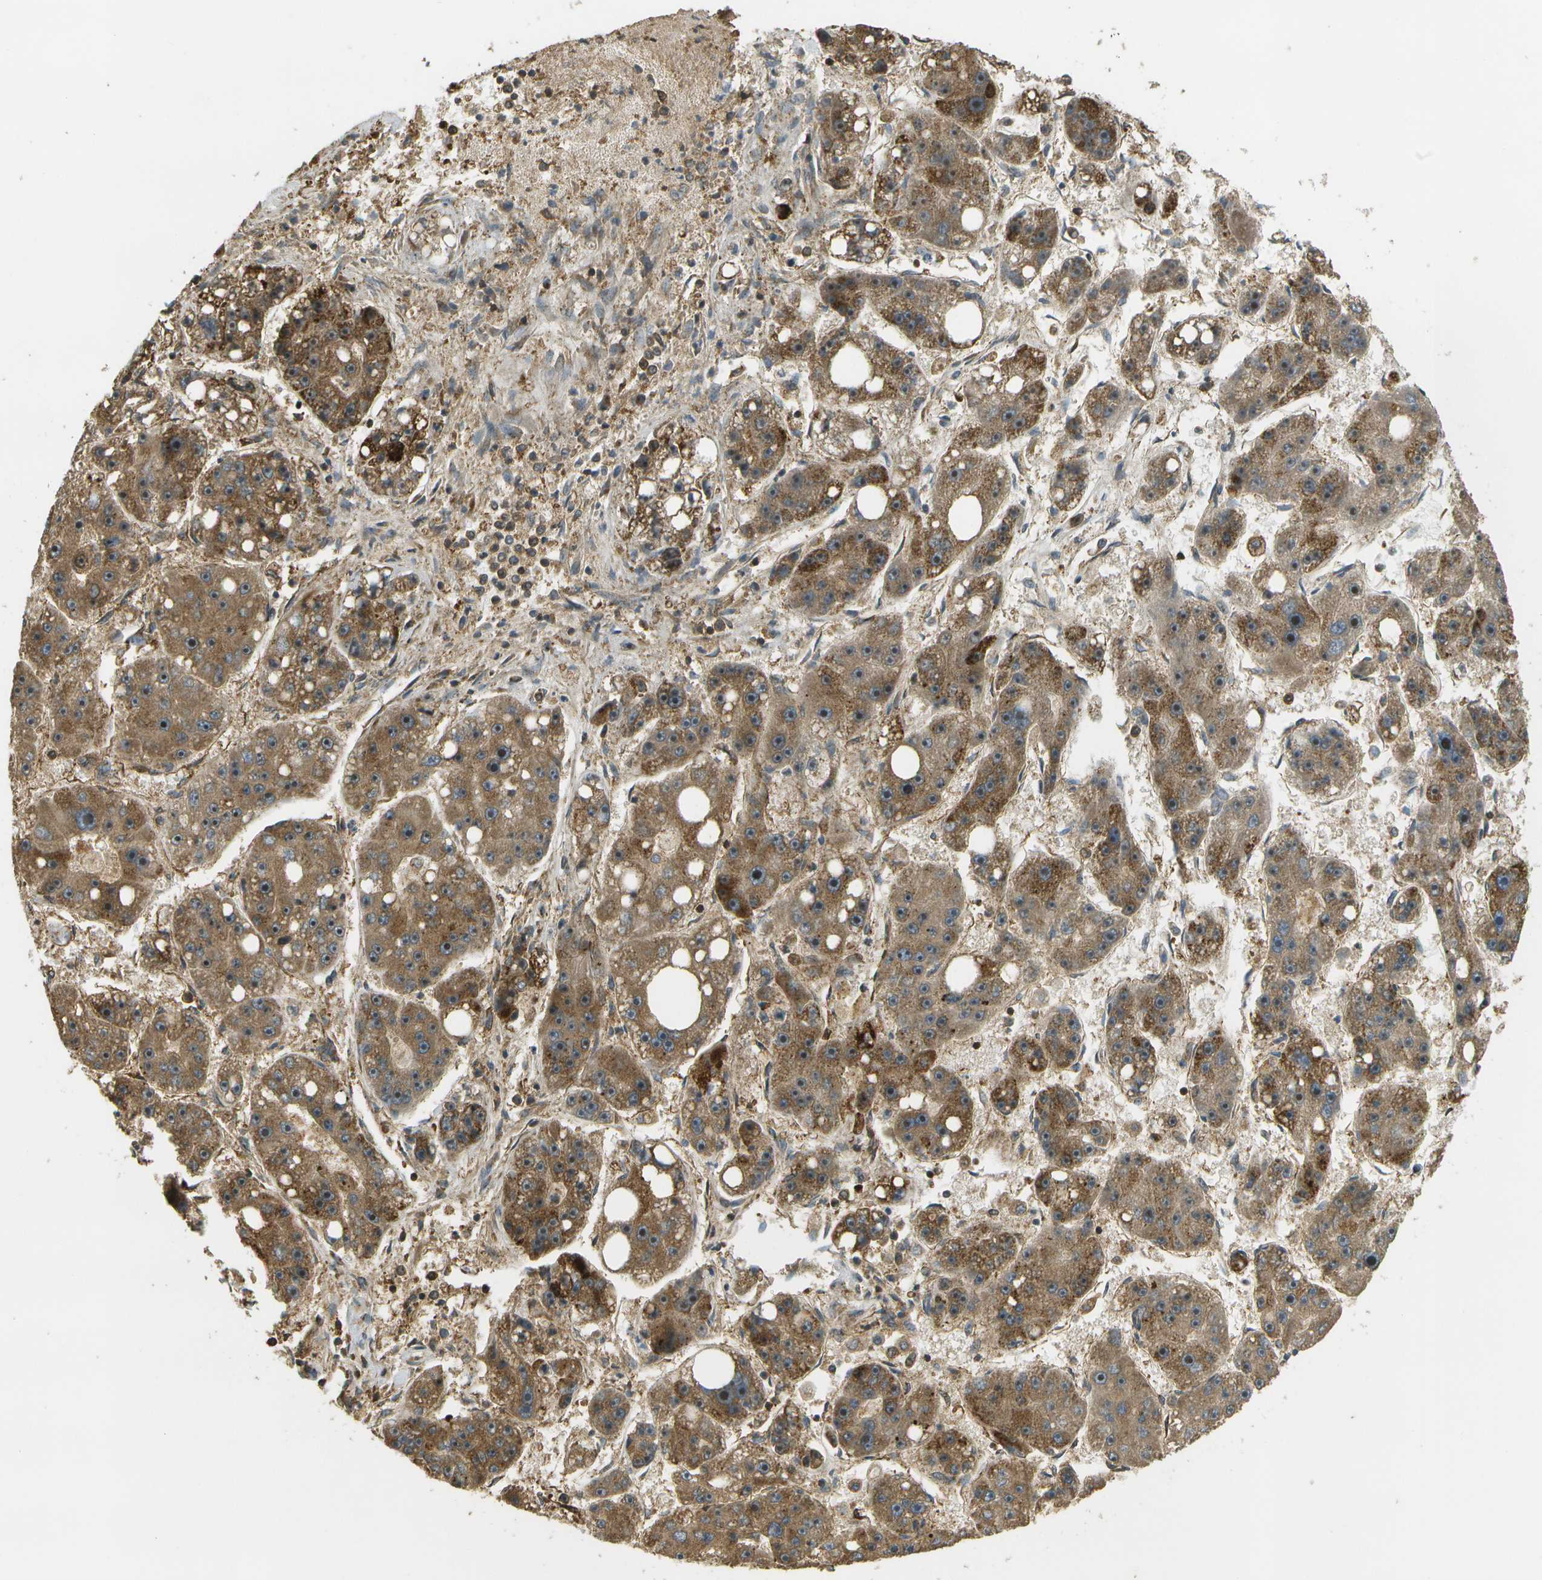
{"staining": {"intensity": "moderate", "quantity": ">75%", "location": "cytoplasmic/membranous,nuclear"}, "tissue": "liver cancer", "cell_type": "Tumor cells", "image_type": "cancer", "snomed": [{"axis": "morphology", "description": "Carcinoma, Hepatocellular, NOS"}, {"axis": "topography", "description": "Liver"}], "caption": "Immunohistochemical staining of human liver cancer demonstrates moderate cytoplasmic/membranous and nuclear protein staining in approximately >75% of tumor cells.", "gene": "LRP12", "patient": {"sex": "female", "age": 61}}